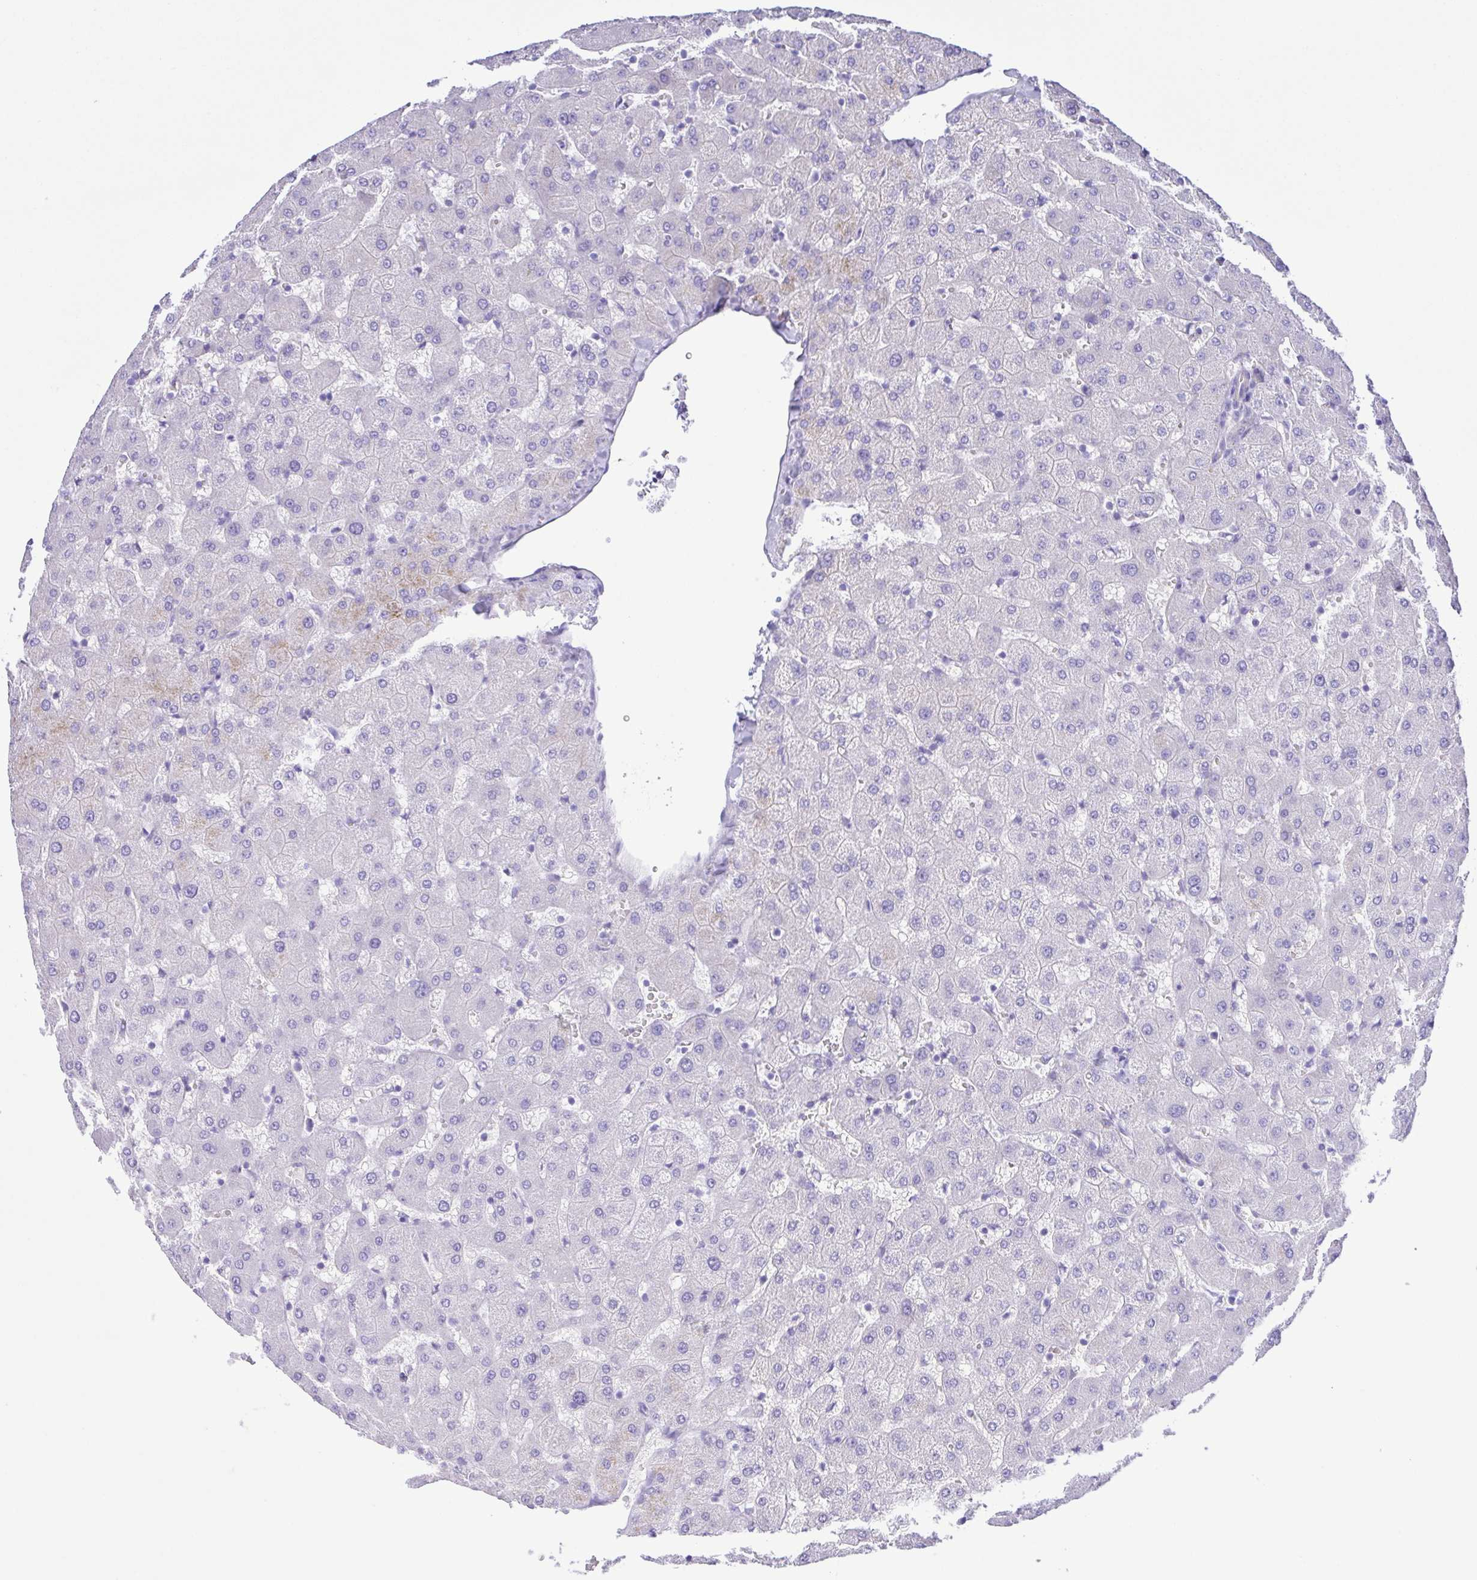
{"staining": {"intensity": "negative", "quantity": "none", "location": "none"}, "tissue": "liver", "cell_type": "Cholangiocytes", "image_type": "normal", "snomed": [{"axis": "morphology", "description": "Normal tissue, NOS"}, {"axis": "topography", "description": "Liver"}], "caption": "Immunohistochemistry (IHC) of benign liver demonstrates no positivity in cholangiocytes.", "gene": "CYP11A1", "patient": {"sex": "female", "age": 63}}